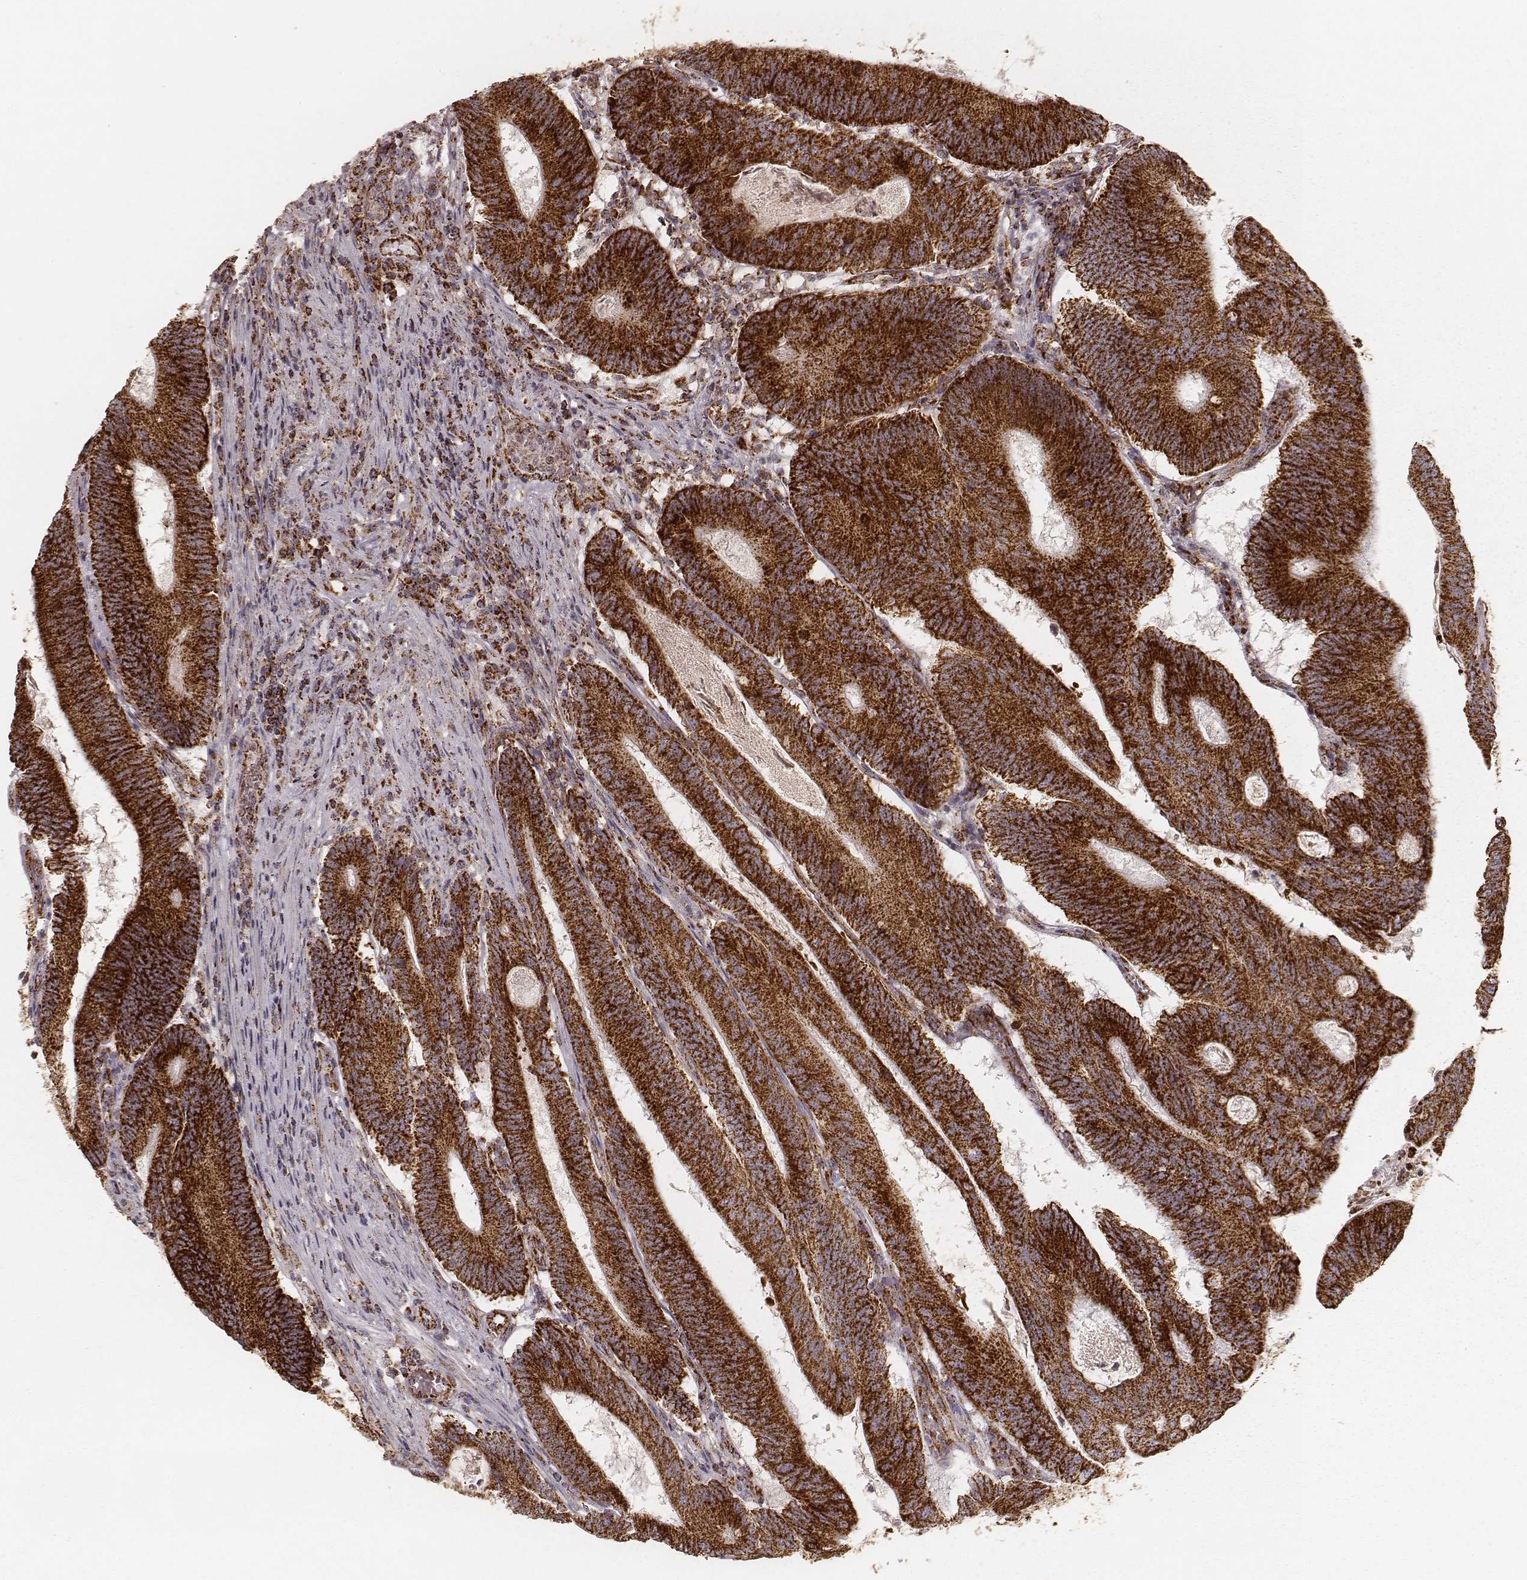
{"staining": {"intensity": "strong", "quantity": ">75%", "location": "cytoplasmic/membranous"}, "tissue": "colorectal cancer", "cell_type": "Tumor cells", "image_type": "cancer", "snomed": [{"axis": "morphology", "description": "Adenocarcinoma, NOS"}, {"axis": "topography", "description": "Colon"}], "caption": "Human colorectal adenocarcinoma stained with a brown dye exhibits strong cytoplasmic/membranous positive staining in approximately >75% of tumor cells.", "gene": "CS", "patient": {"sex": "female", "age": 70}}